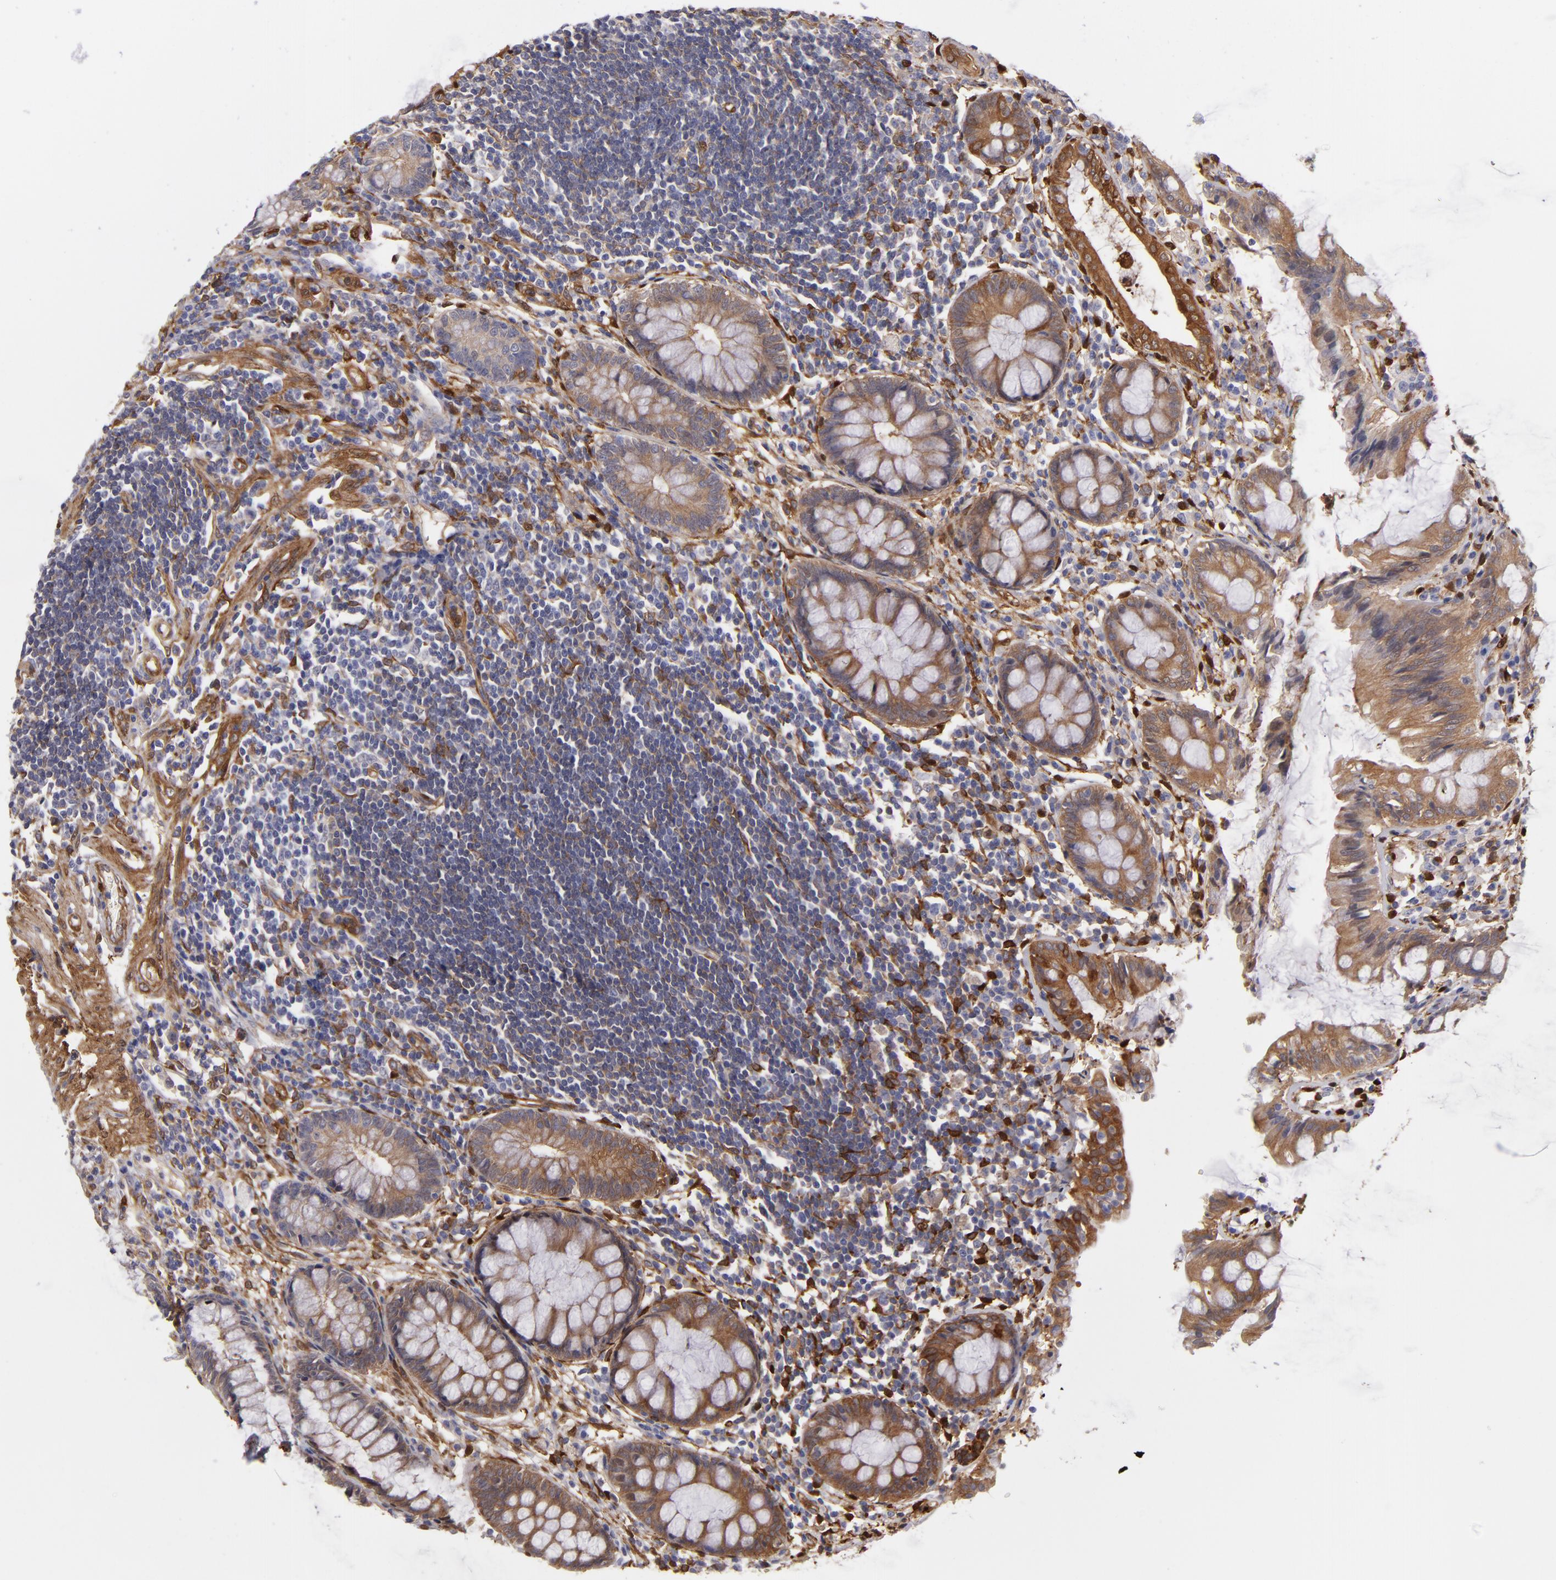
{"staining": {"intensity": "strong", "quantity": ">75%", "location": "cytoplasmic/membranous"}, "tissue": "rectum", "cell_type": "Glandular cells", "image_type": "normal", "snomed": [{"axis": "morphology", "description": "Normal tissue, NOS"}, {"axis": "topography", "description": "Rectum"}], "caption": "This is an image of immunohistochemistry (IHC) staining of benign rectum, which shows strong expression in the cytoplasmic/membranous of glandular cells.", "gene": "VCL", "patient": {"sex": "female", "age": 66}}